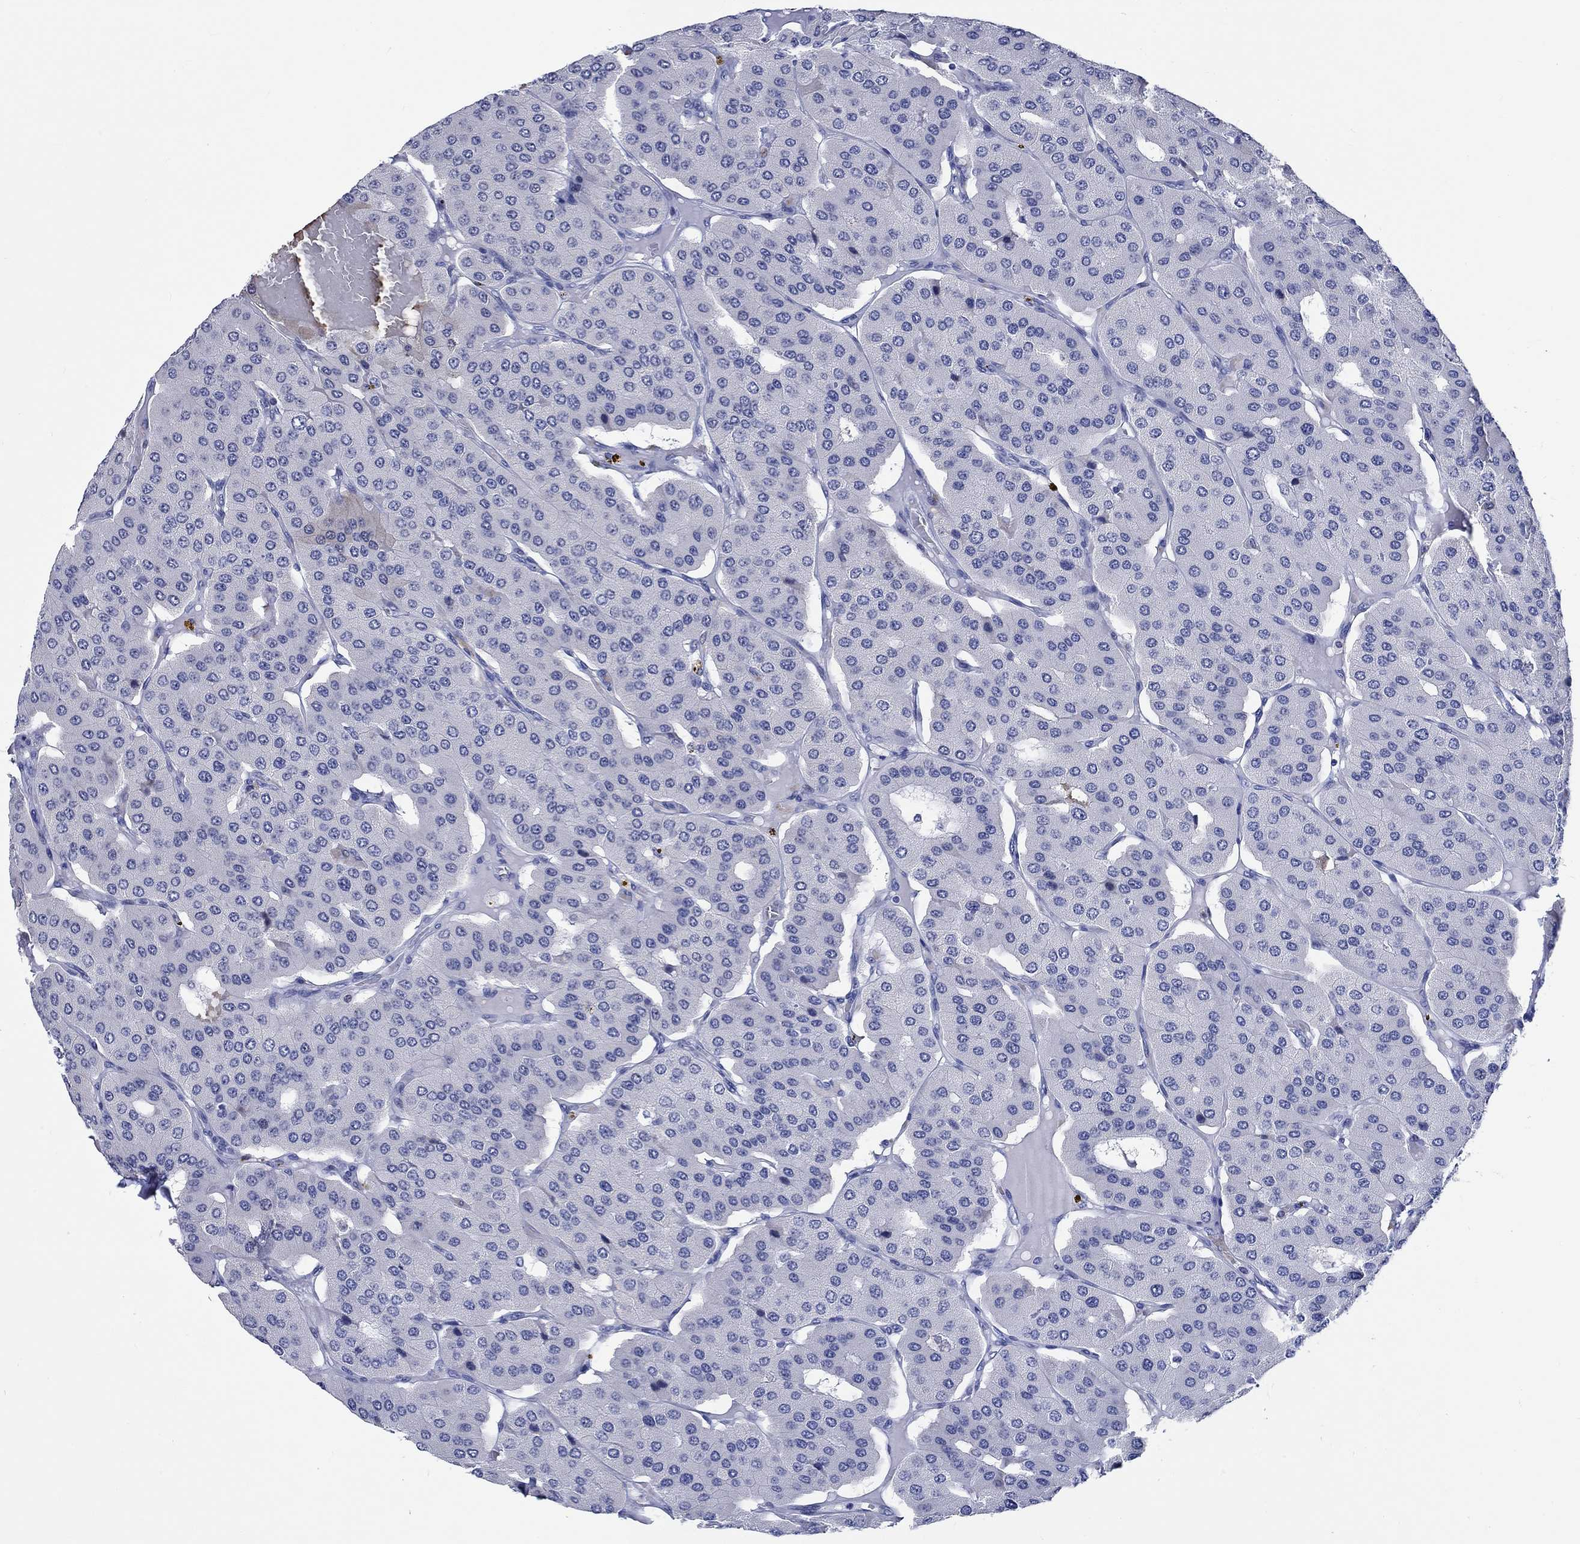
{"staining": {"intensity": "moderate", "quantity": "25%-75%", "location": "nuclear"}, "tissue": "parathyroid gland", "cell_type": "Glandular cells", "image_type": "normal", "snomed": [{"axis": "morphology", "description": "Normal tissue, NOS"}, {"axis": "morphology", "description": "Adenoma, NOS"}, {"axis": "topography", "description": "Parathyroid gland"}], "caption": "Immunohistochemical staining of normal parathyroid gland reveals moderate nuclear protein positivity in approximately 25%-75% of glandular cells.", "gene": "ZNF446", "patient": {"sex": "female", "age": 86}}